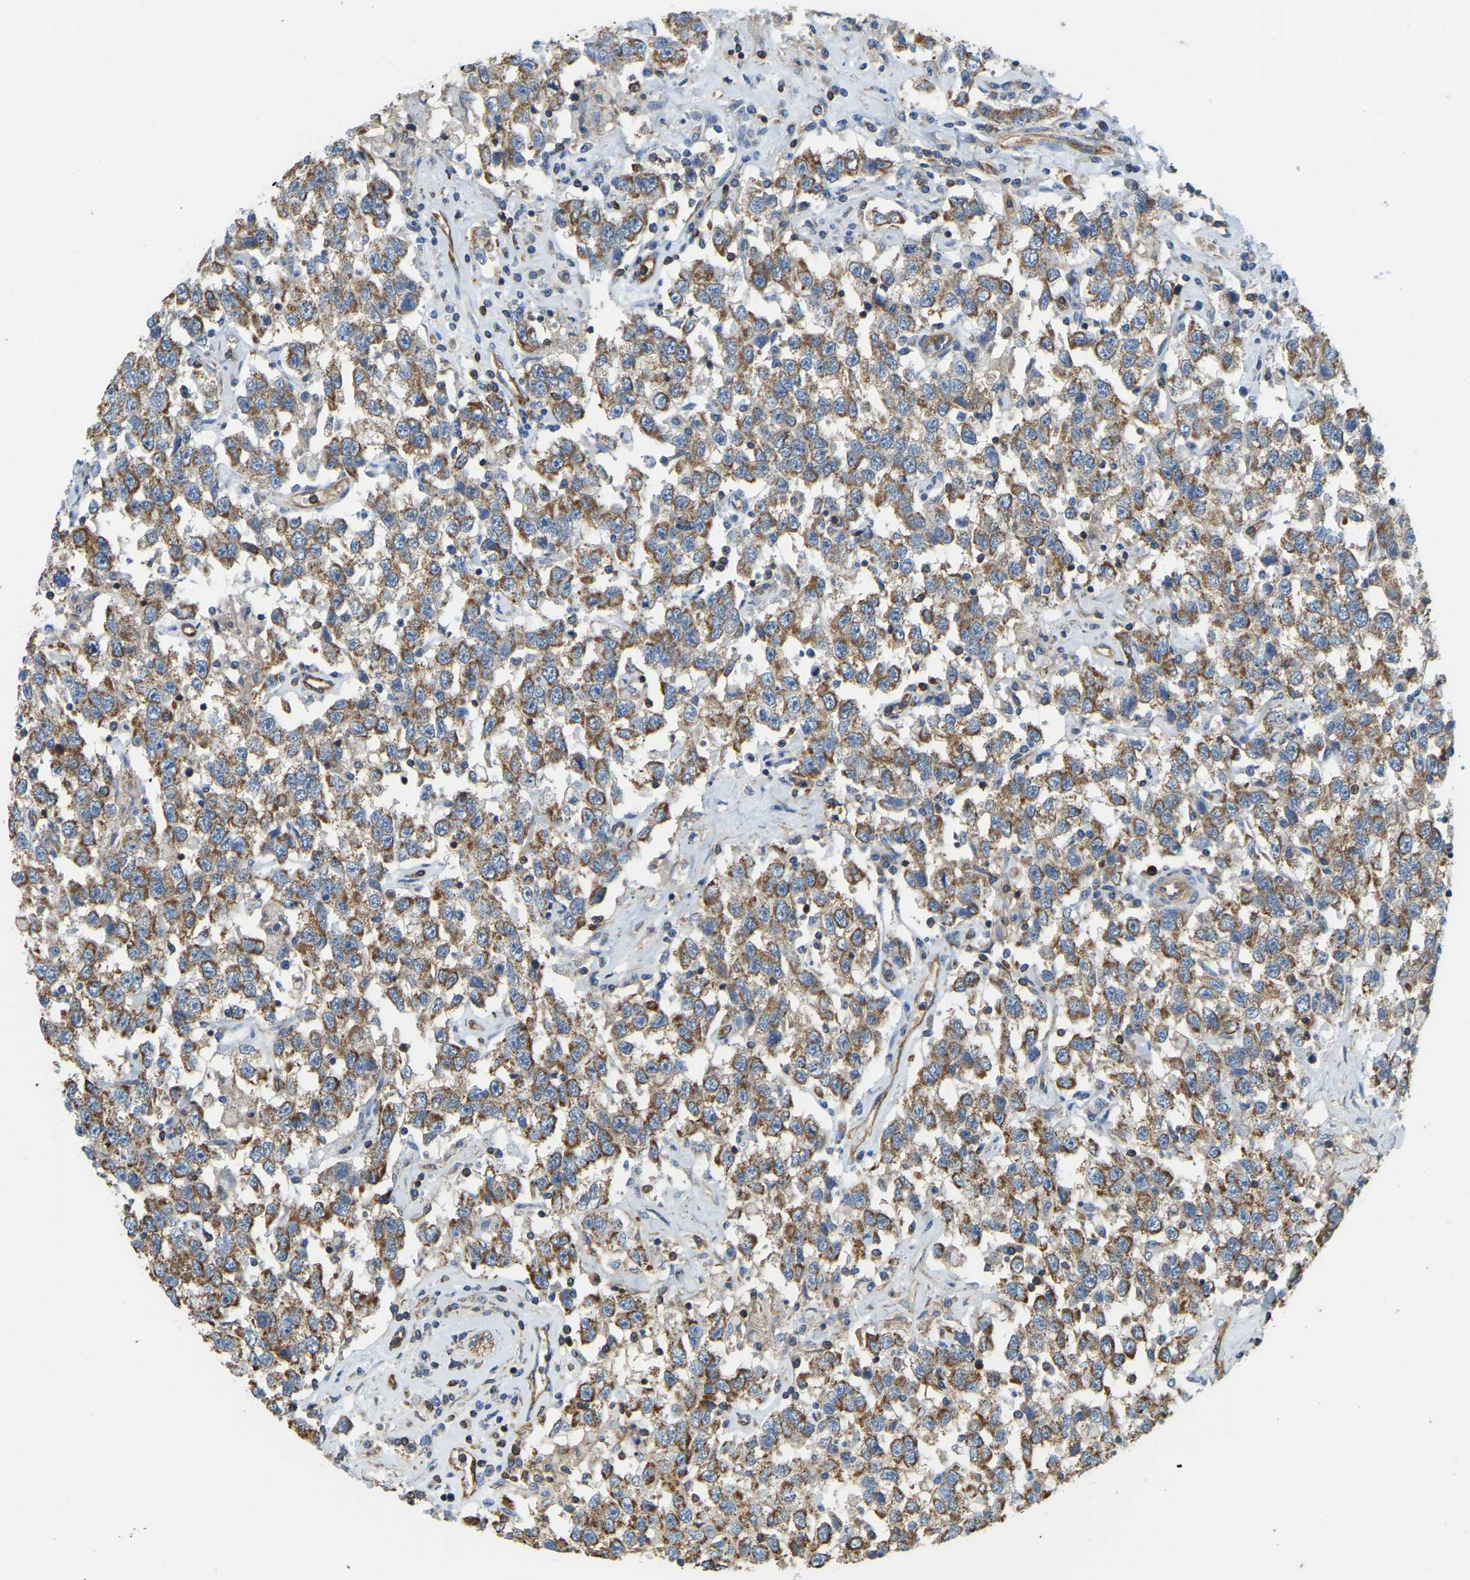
{"staining": {"intensity": "moderate", "quantity": ">75%", "location": "cytoplasmic/membranous"}, "tissue": "testis cancer", "cell_type": "Tumor cells", "image_type": "cancer", "snomed": [{"axis": "morphology", "description": "Seminoma, NOS"}, {"axis": "topography", "description": "Testis"}], "caption": "High-magnification brightfield microscopy of testis seminoma stained with DAB (3,3'-diaminobenzidine) (brown) and counterstained with hematoxylin (blue). tumor cells exhibit moderate cytoplasmic/membranous expression is present in about>75% of cells. Nuclei are stained in blue.", "gene": "AHNAK", "patient": {"sex": "male", "age": 41}}